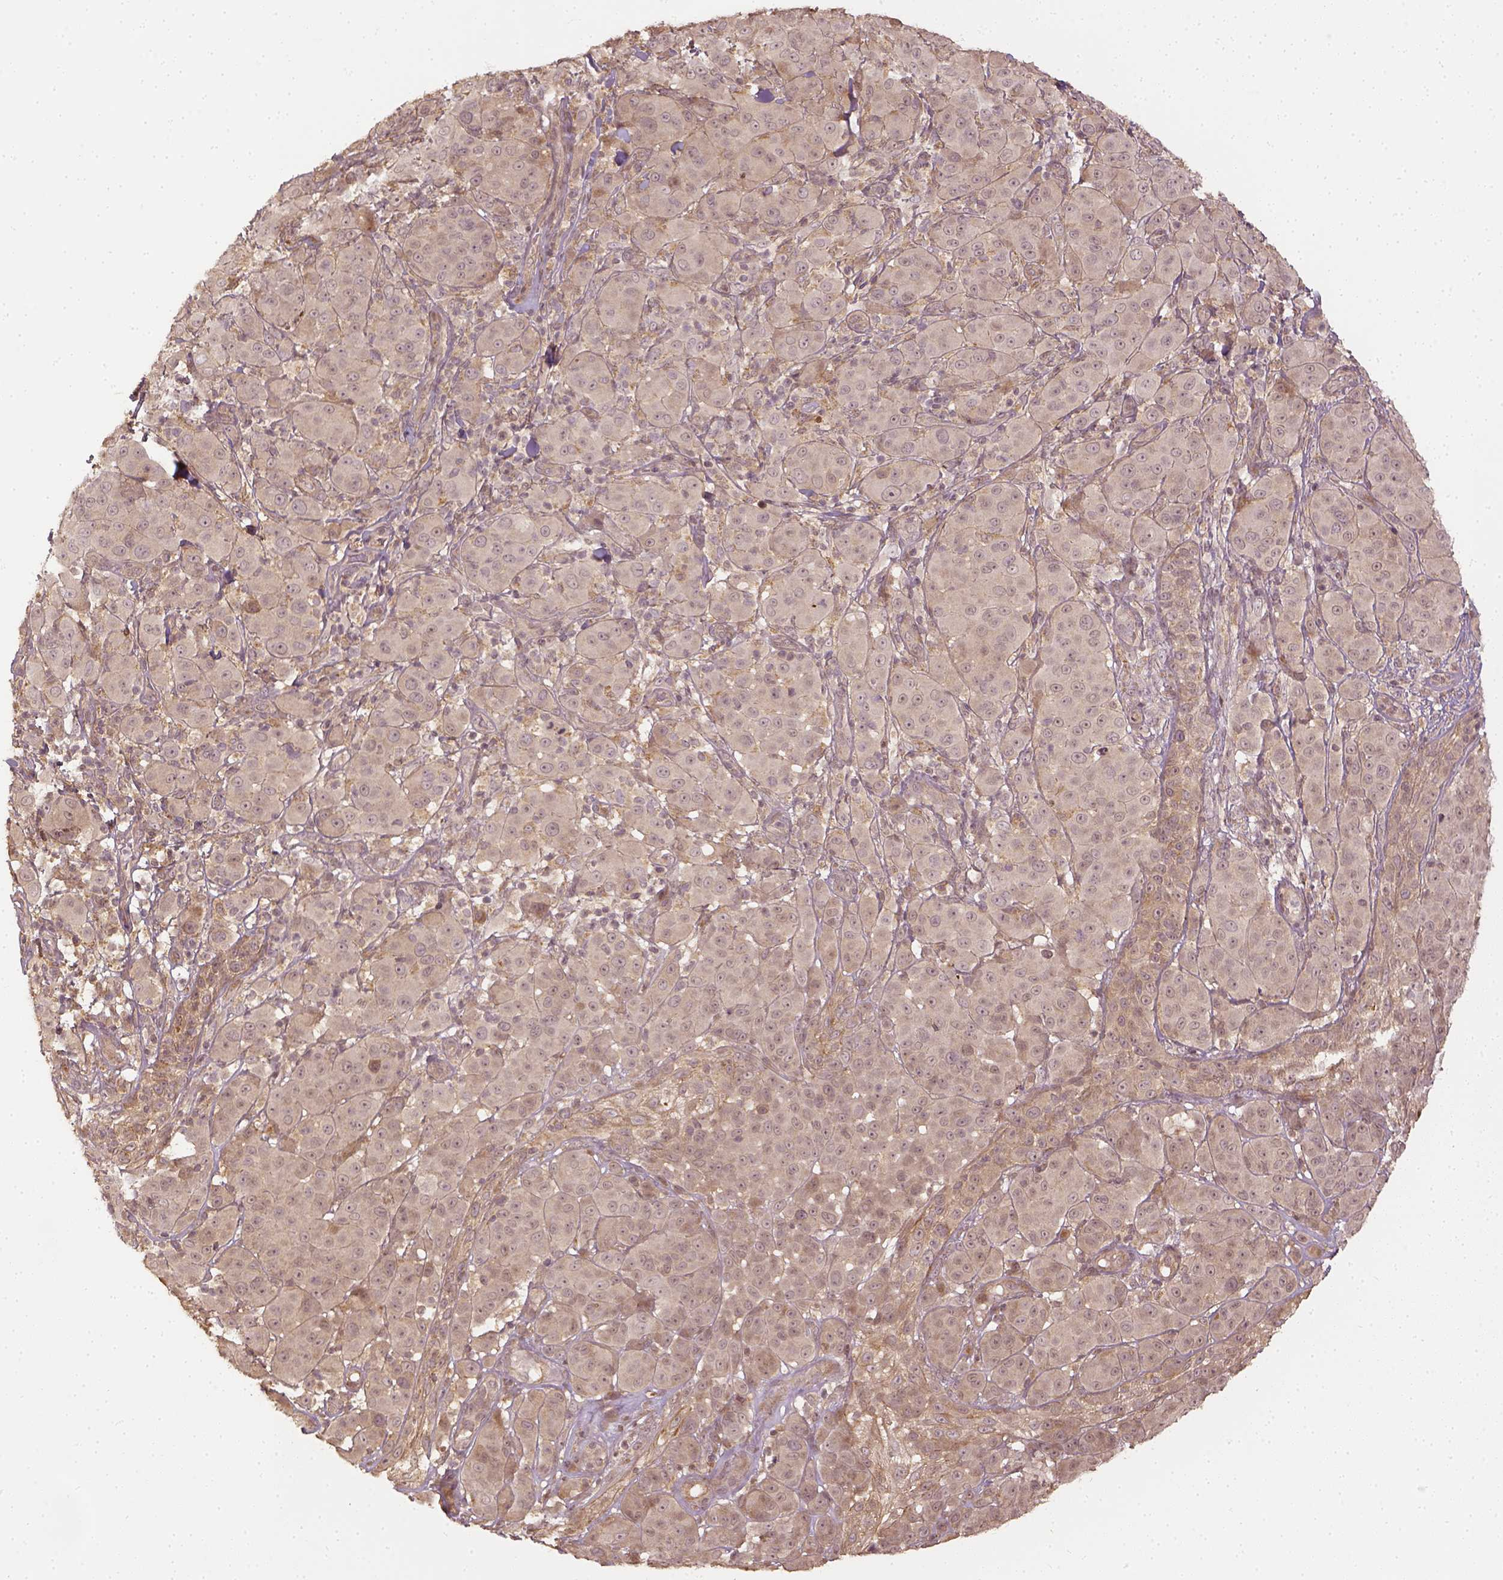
{"staining": {"intensity": "weak", "quantity": "25%-75%", "location": "cytoplasmic/membranous"}, "tissue": "melanoma", "cell_type": "Tumor cells", "image_type": "cancer", "snomed": [{"axis": "morphology", "description": "Malignant melanoma, NOS"}, {"axis": "topography", "description": "Skin"}], "caption": "A brown stain highlights weak cytoplasmic/membranous expression of a protein in human malignant melanoma tumor cells.", "gene": "VEGFA", "patient": {"sex": "female", "age": 87}}